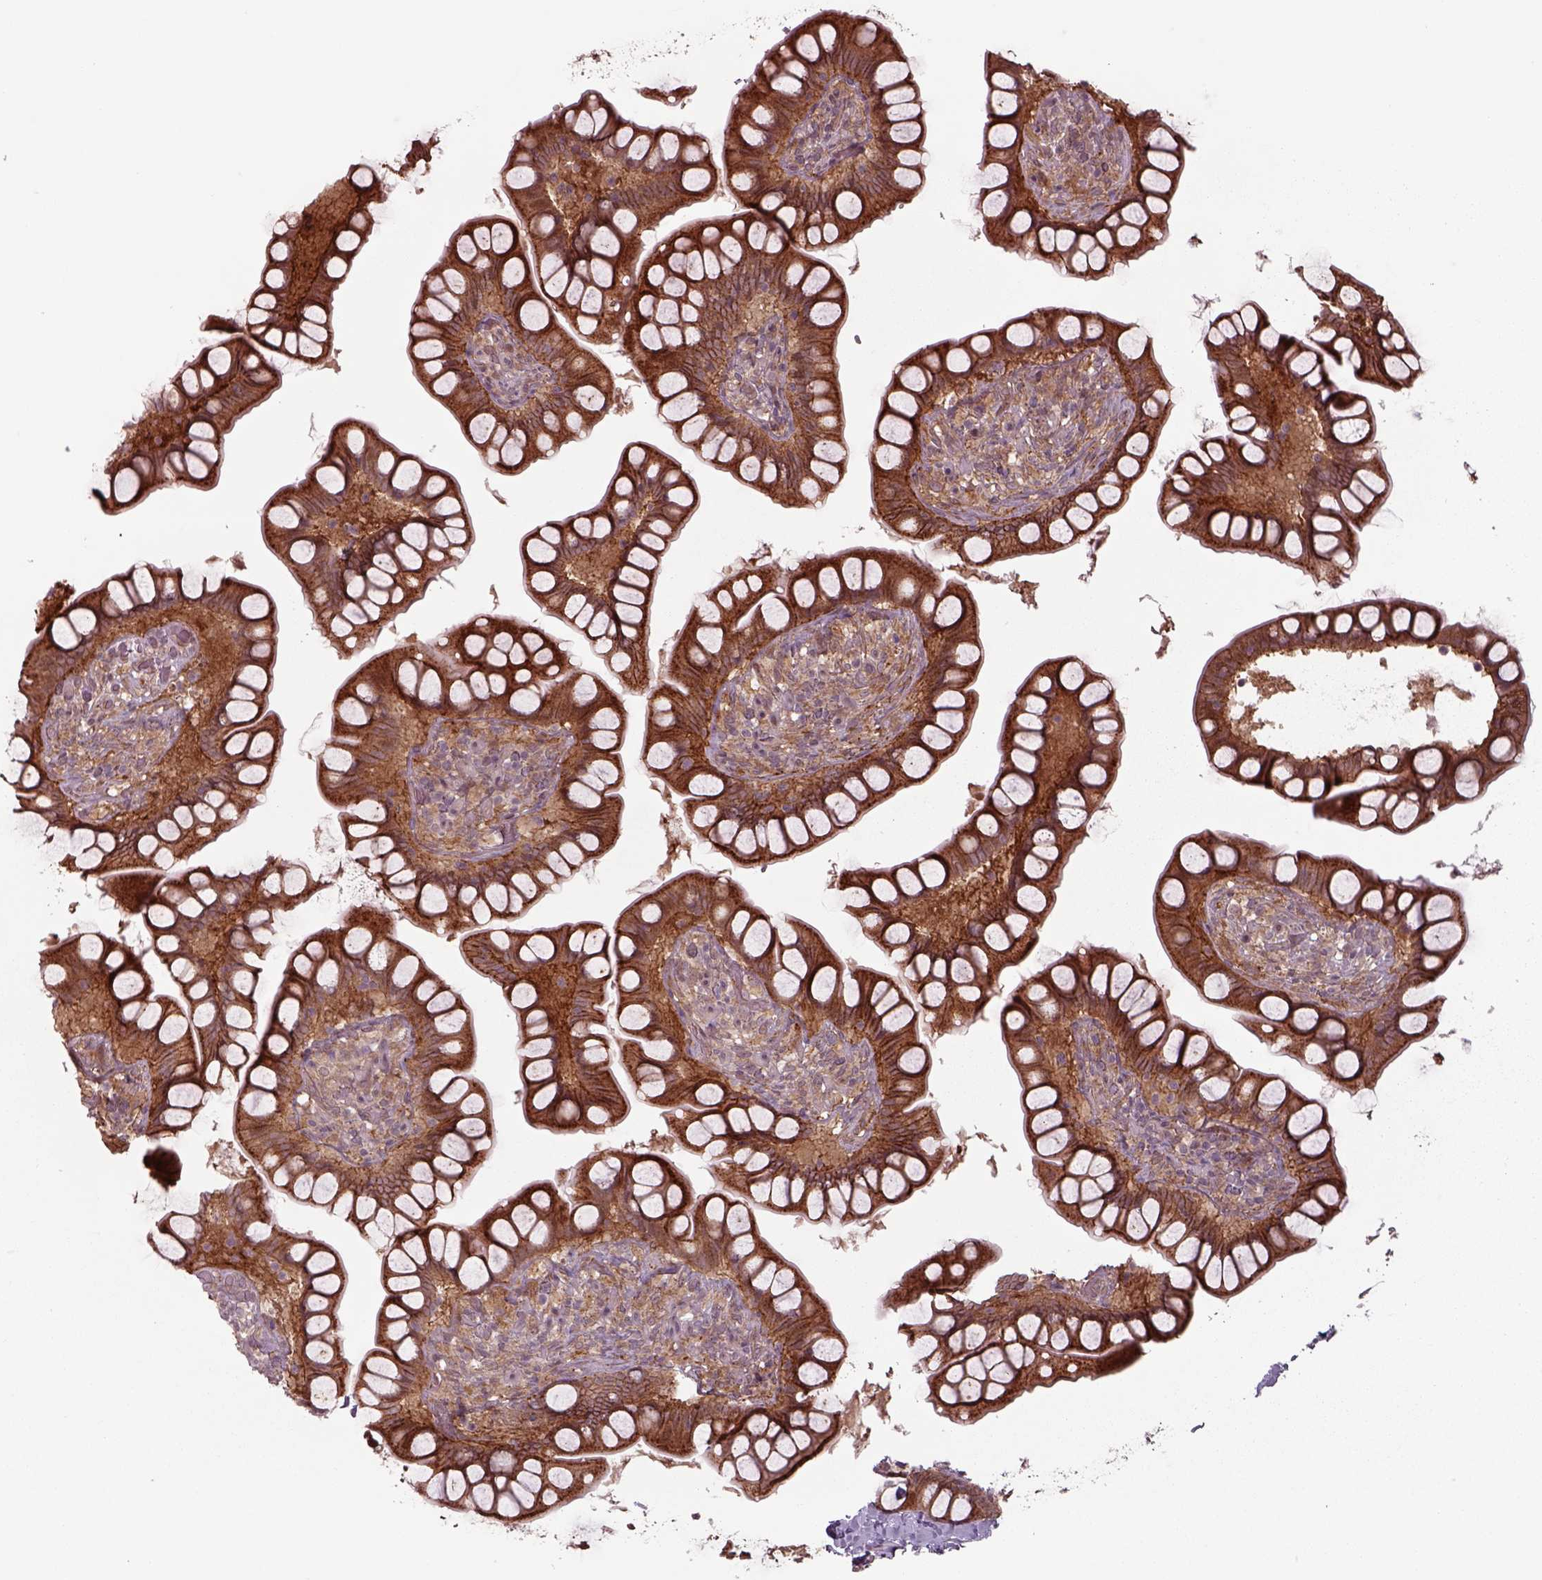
{"staining": {"intensity": "strong", "quantity": ">75%", "location": "cytoplasmic/membranous"}, "tissue": "small intestine", "cell_type": "Glandular cells", "image_type": "normal", "snomed": [{"axis": "morphology", "description": "Normal tissue, NOS"}, {"axis": "topography", "description": "Small intestine"}], "caption": "The image shows staining of benign small intestine, revealing strong cytoplasmic/membranous protein staining (brown color) within glandular cells. Nuclei are stained in blue.", "gene": "CHMP3", "patient": {"sex": "male", "age": 70}}